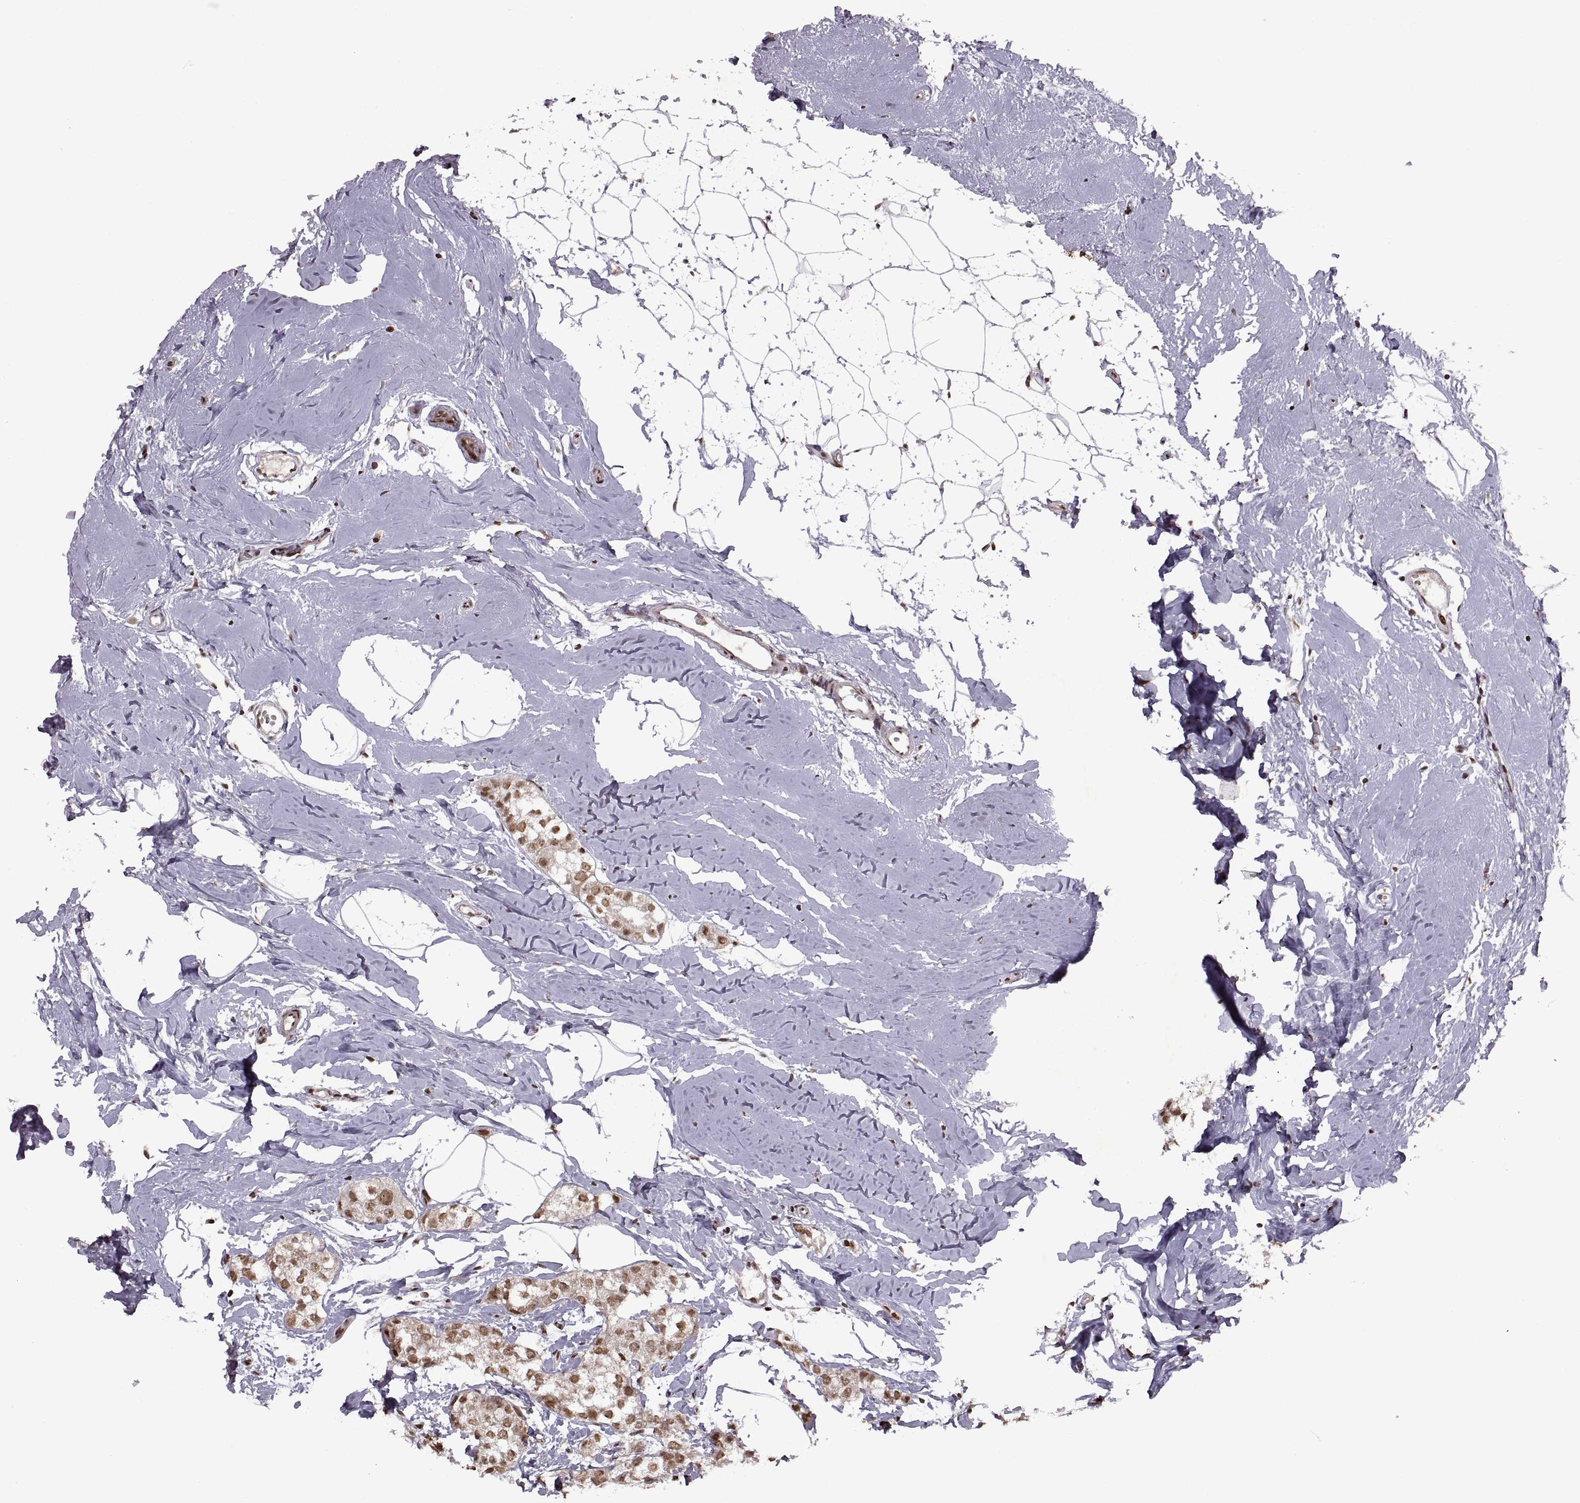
{"staining": {"intensity": "moderate", "quantity": ">75%", "location": "nuclear"}, "tissue": "breast cancer", "cell_type": "Tumor cells", "image_type": "cancer", "snomed": [{"axis": "morphology", "description": "Duct carcinoma"}, {"axis": "topography", "description": "Breast"}], "caption": "A micrograph showing moderate nuclear positivity in about >75% of tumor cells in breast cancer, as visualized by brown immunohistochemical staining.", "gene": "MT1E", "patient": {"sex": "female", "age": 40}}